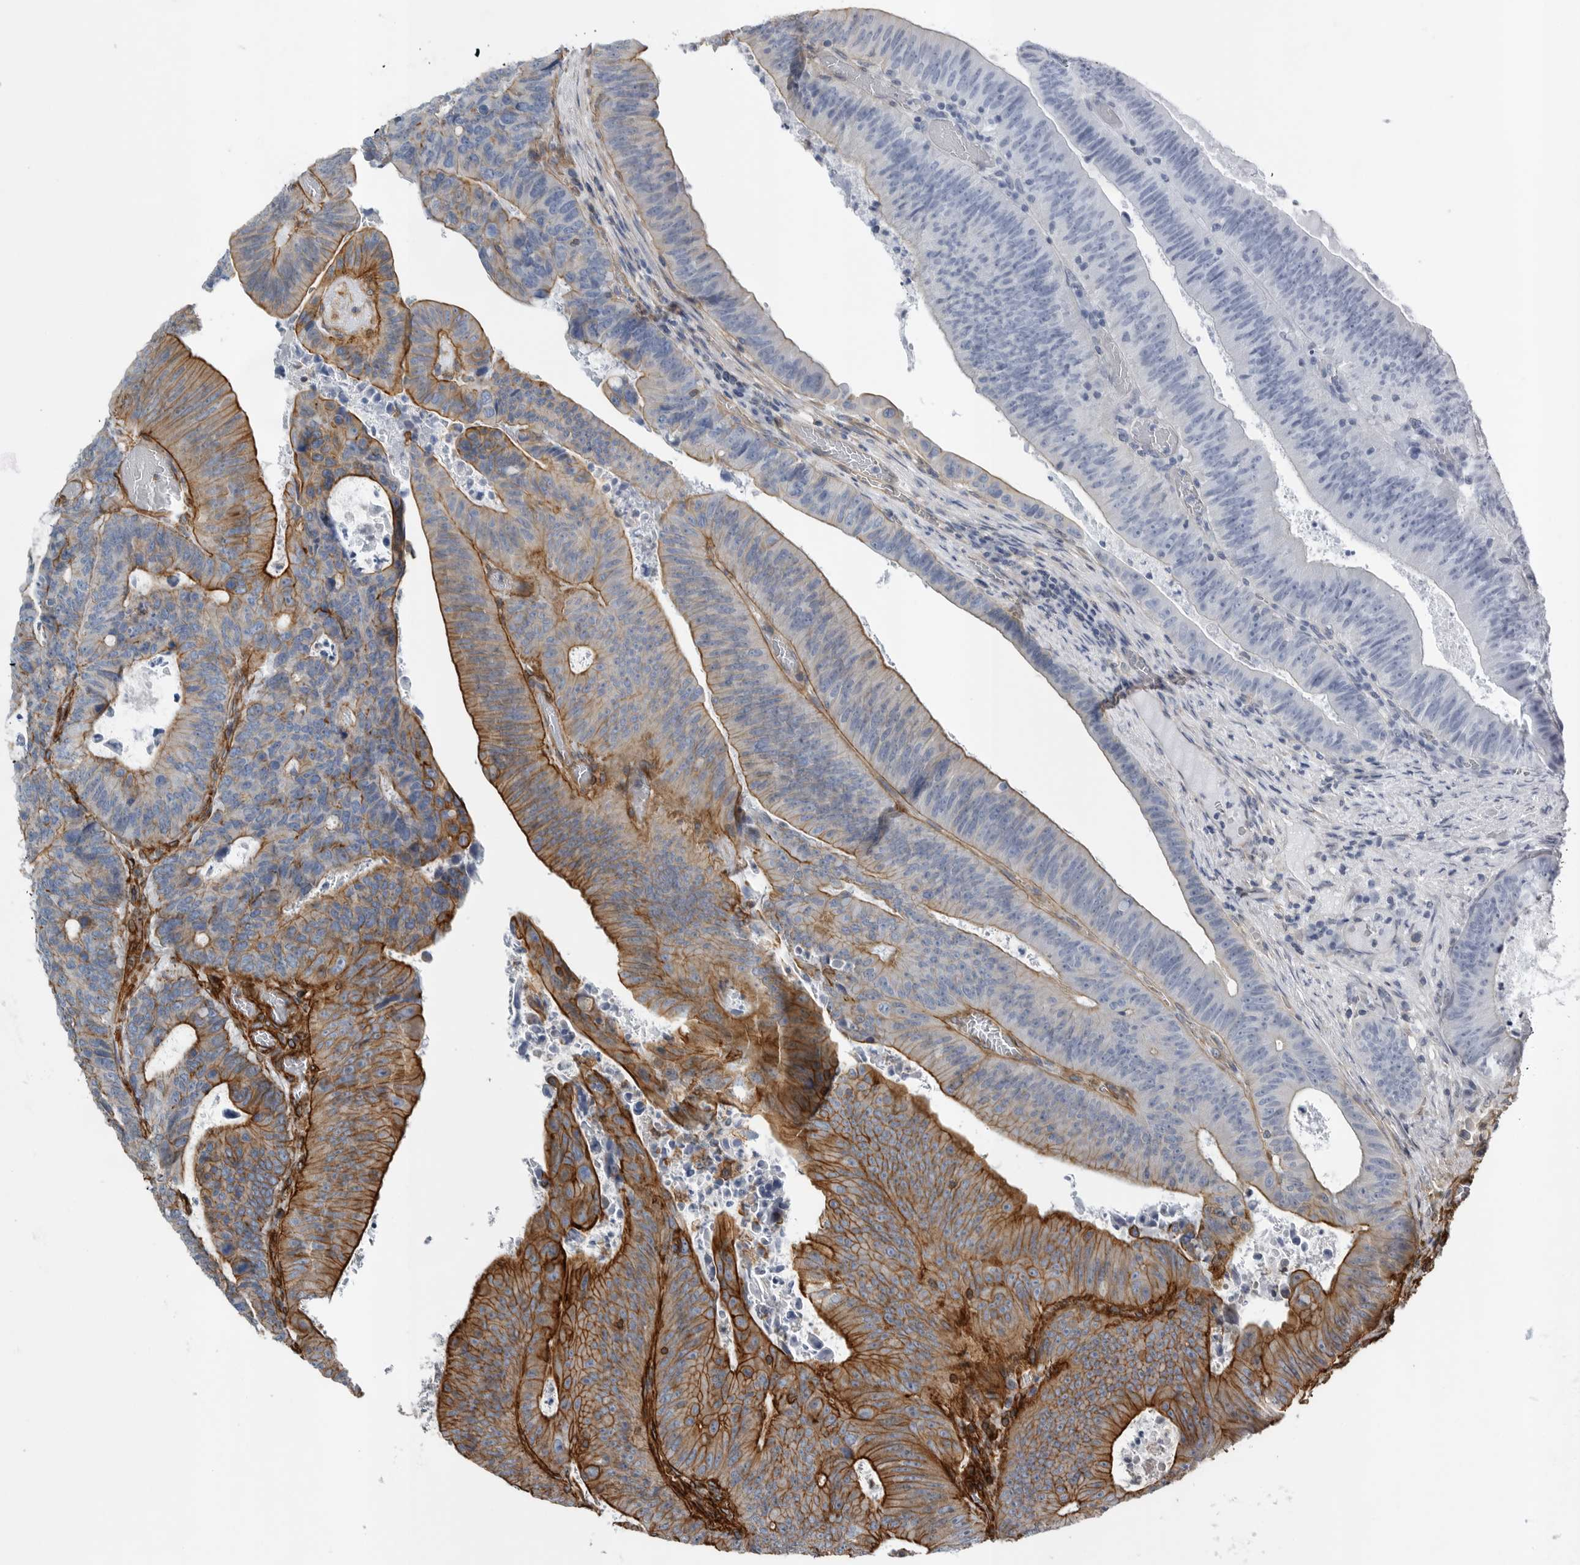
{"staining": {"intensity": "moderate", "quantity": "25%-75%", "location": "cytoplasmic/membranous"}, "tissue": "colorectal cancer", "cell_type": "Tumor cells", "image_type": "cancer", "snomed": [{"axis": "morphology", "description": "Adenocarcinoma, NOS"}, {"axis": "topography", "description": "Colon"}], "caption": "This is an image of immunohistochemistry (IHC) staining of colorectal cancer, which shows moderate expression in the cytoplasmic/membranous of tumor cells.", "gene": "PLEC", "patient": {"sex": "male", "age": 87}}